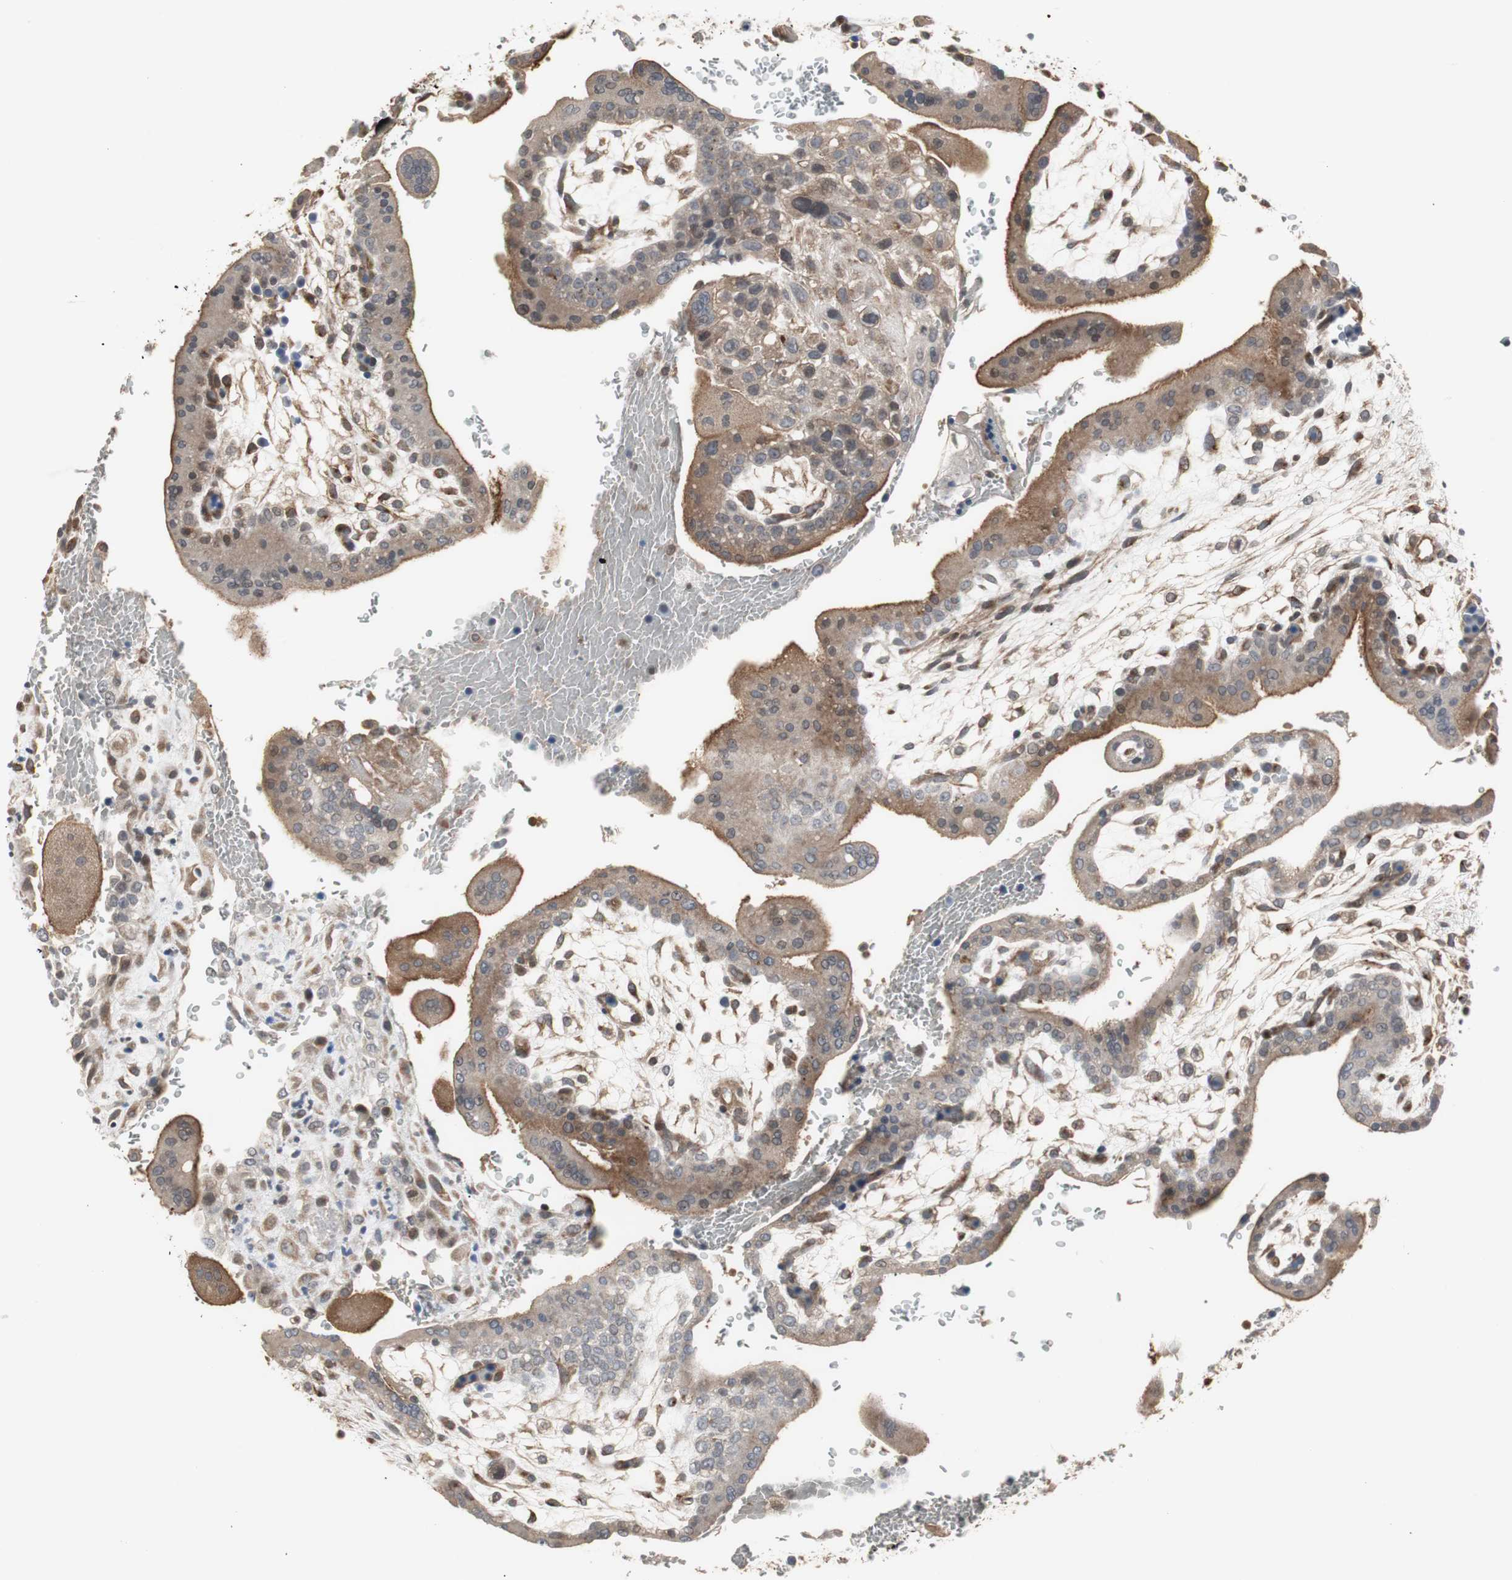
{"staining": {"intensity": "moderate", "quantity": ">75%", "location": "cytoplasmic/membranous"}, "tissue": "placenta", "cell_type": "Decidual cells", "image_type": "normal", "snomed": [{"axis": "morphology", "description": "Normal tissue, NOS"}, {"axis": "topography", "description": "Placenta"}], "caption": "Immunohistochemical staining of normal placenta demonstrates medium levels of moderate cytoplasmic/membranous expression in about >75% of decidual cells. The protein is stained brown, and the nuclei are stained in blue (DAB (3,3'-diaminobenzidine) IHC with brightfield microscopy, high magnification).", "gene": "ATP2B2", "patient": {"sex": "female", "age": 35}}